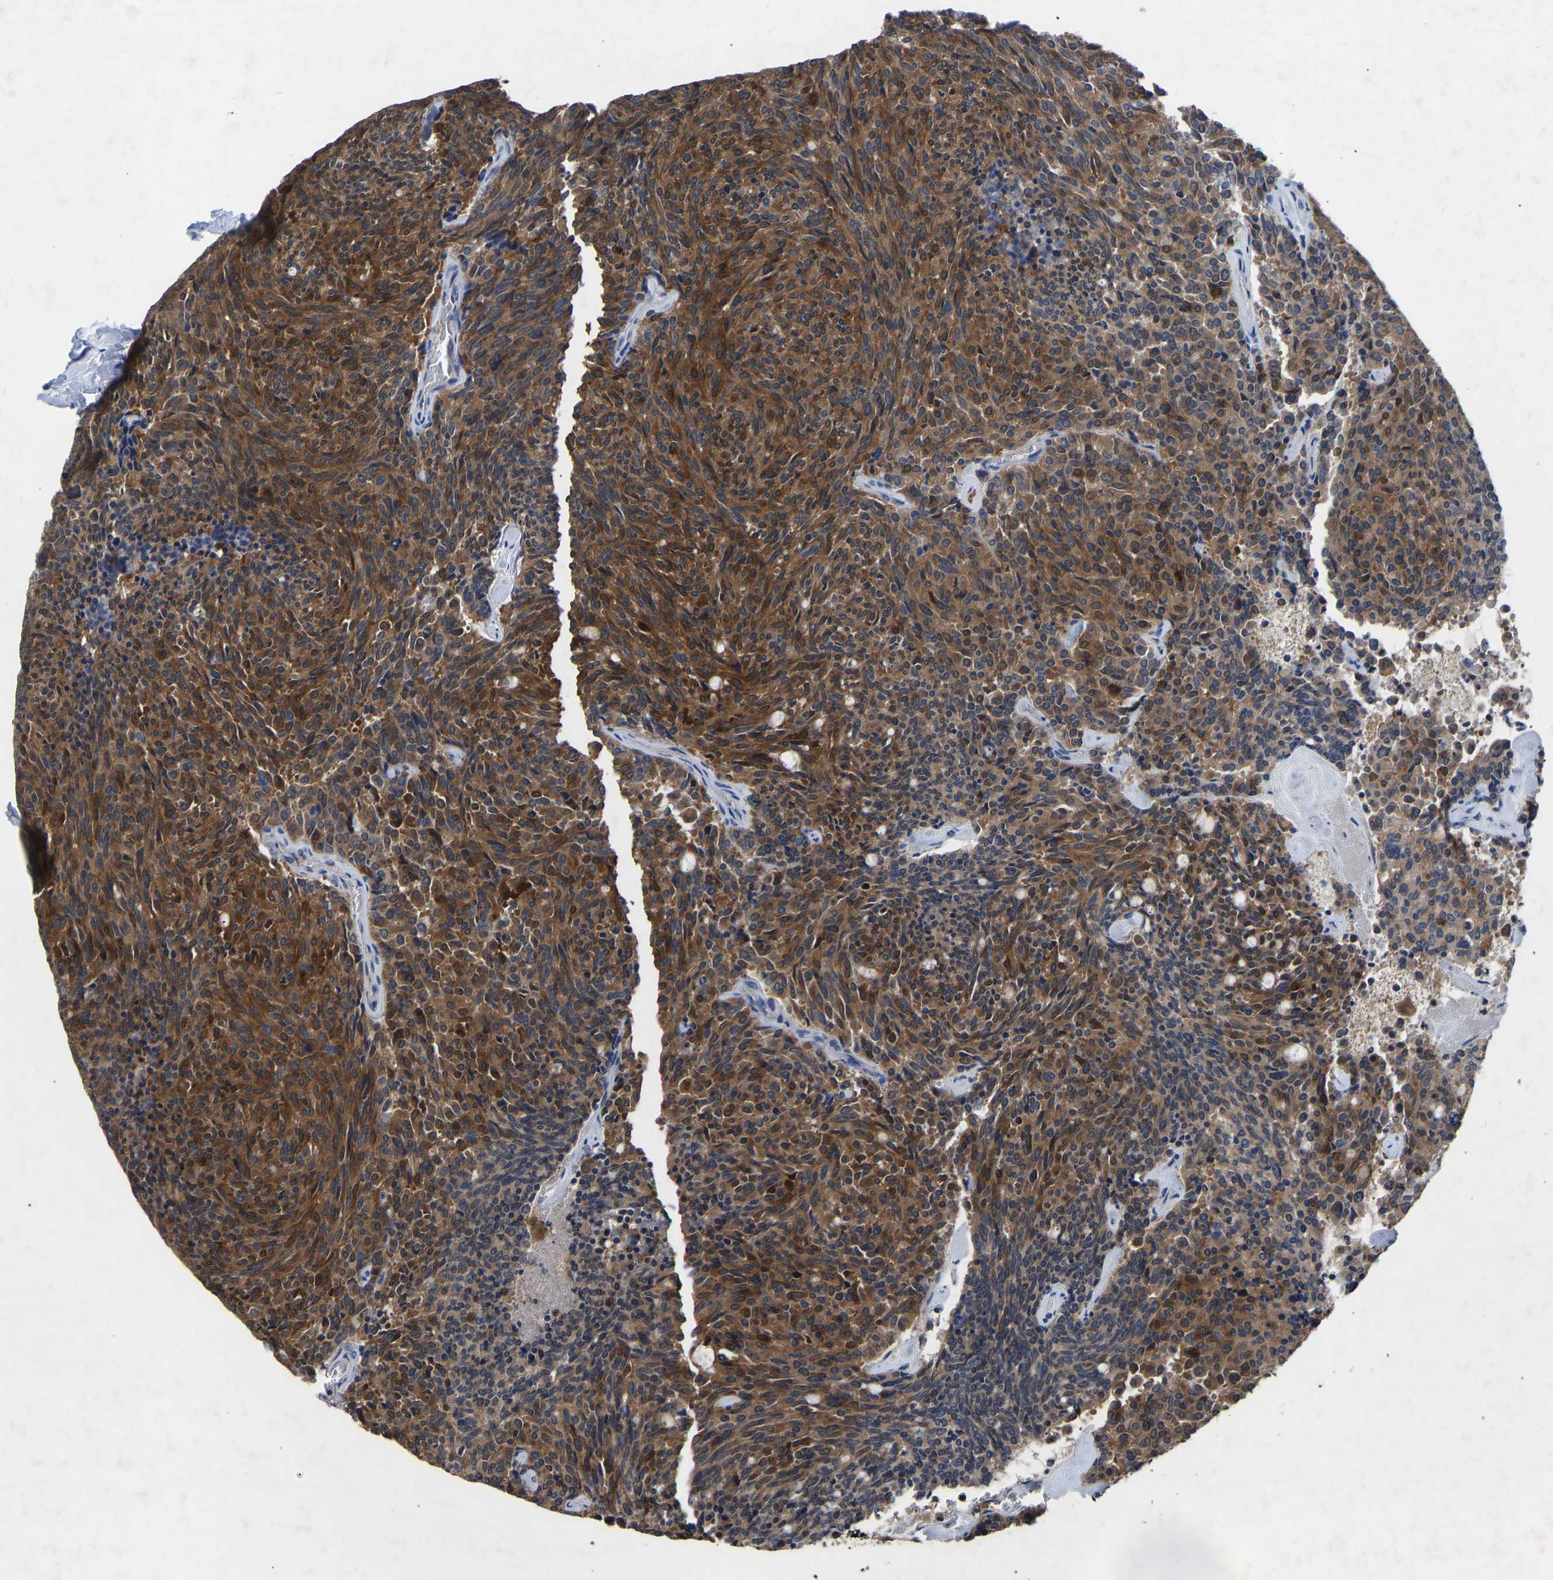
{"staining": {"intensity": "strong", "quantity": ">75%", "location": "cytoplasmic/membranous"}, "tissue": "carcinoid", "cell_type": "Tumor cells", "image_type": "cancer", "snomed": [{"axis": "morphology", "description": "Carcinoid, malignant, NOS"}, {"axis": "topography", "description": "Pancreas"}], "caption": "A brown stain shows strong cytoplasmic/membranous staining of a protein in human carcinoid tumor cells. The staining was performed using DAB (3,3'-diaminobenzidine) to visualize the protein expression in brown, while the nuclei were stained in blue with hematoxylin (Magnification: 20x).", "gene": "RBP1", "patient": {"sex": "female", "age": 54}}